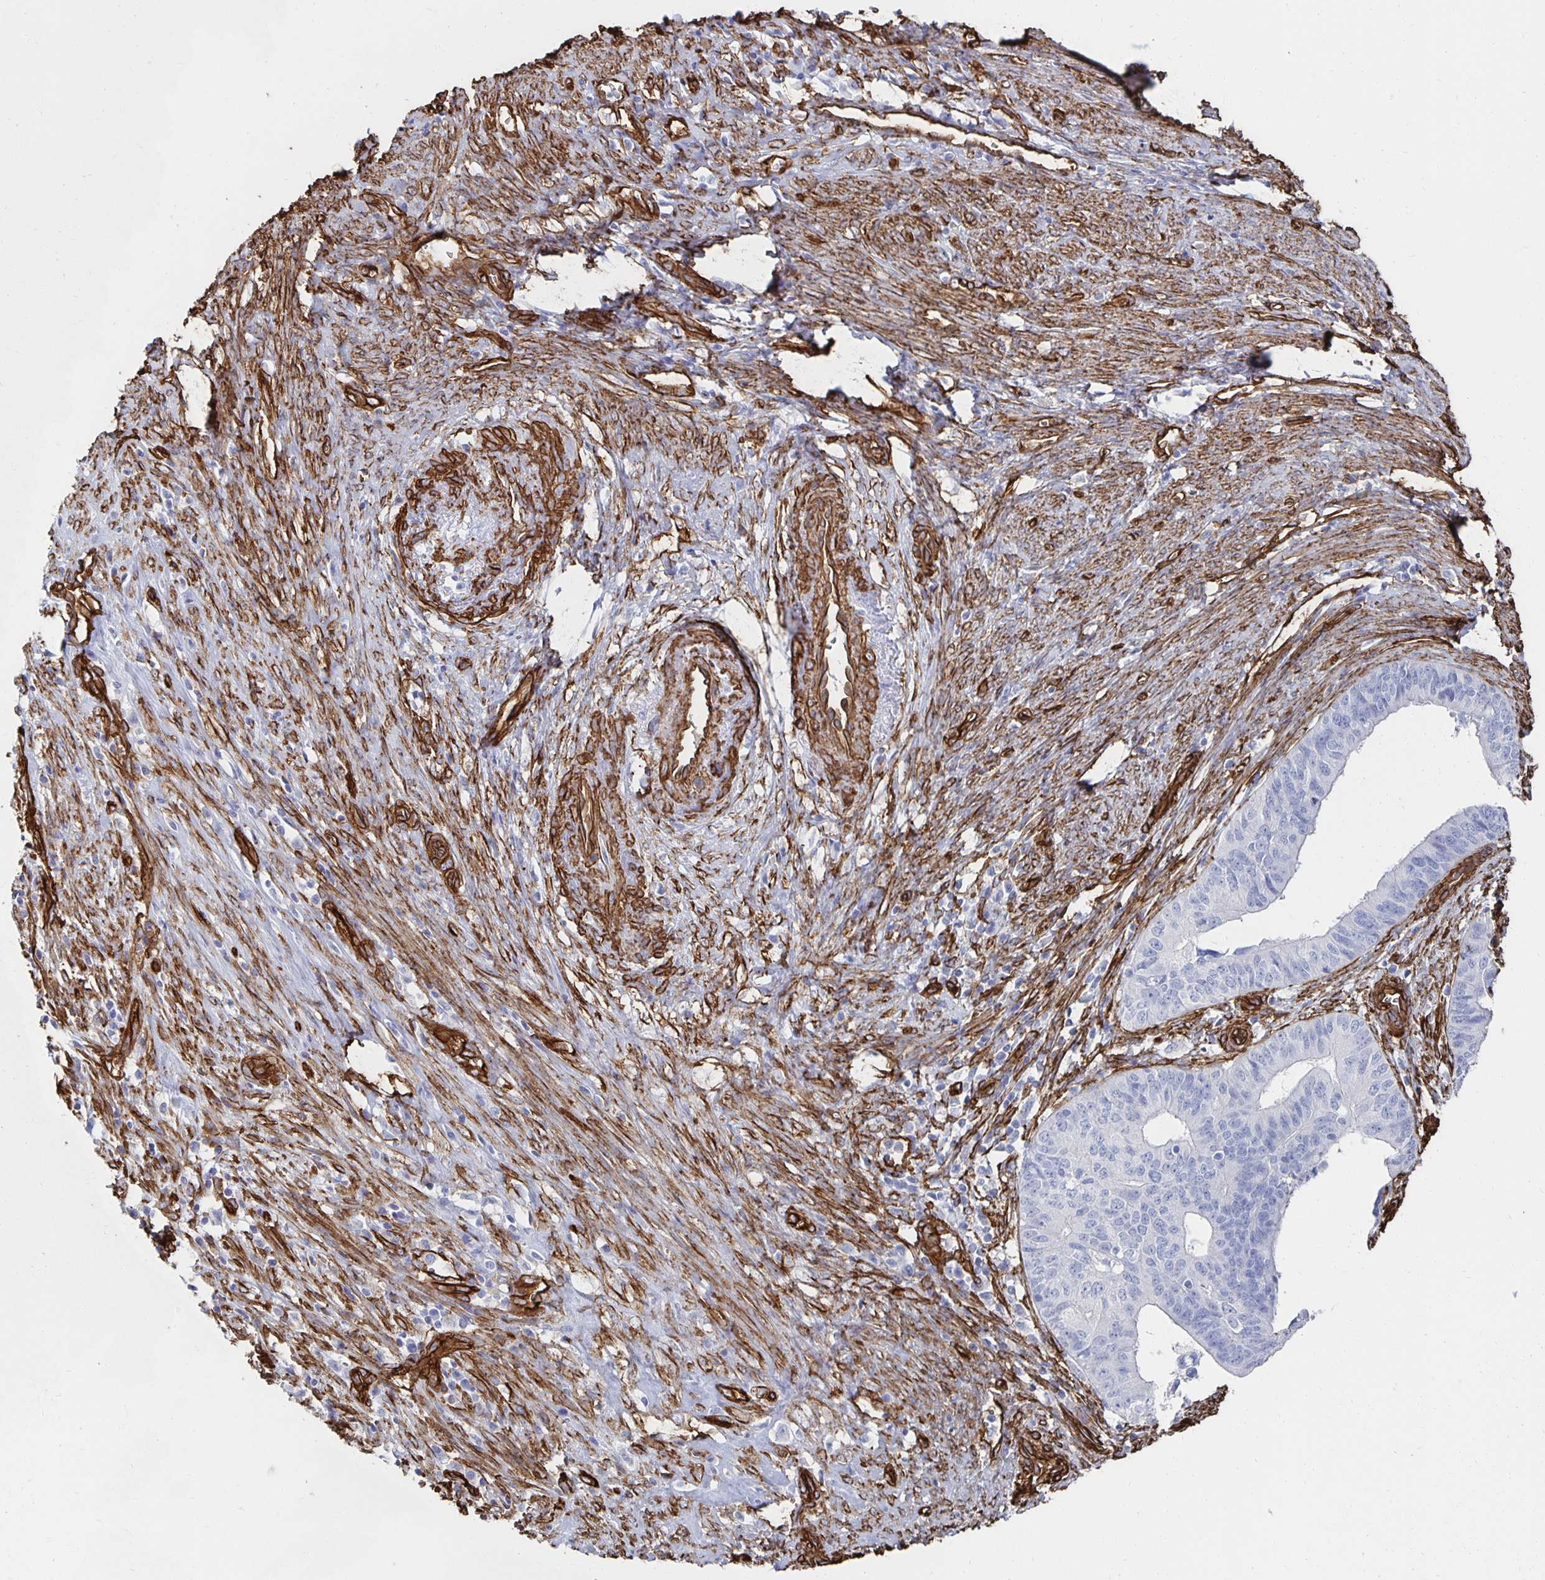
{"staining": {"intensity": "negative", "quantity": "none", "location": "none"}, "tissue": "endometrial cancer", "cell_type": "Tumor cells", "image_type": "cancer", "snomed": [{"axis": "morphology", "description": "Adenocarcinoma, NOS"}, {"axis": "topography", "description": "Endometrium"}], "caption": "DAB (3,3'-diaminobenzidine) immunohistochemical staining of human adenocarcinoma (endometrial) reveals no significant positivity in tumor cells. (Brightfield microscopy of DAB IHC at high magnification).", "gene": "VIPR2", "patient": {"sex": "female", "age": 65}}